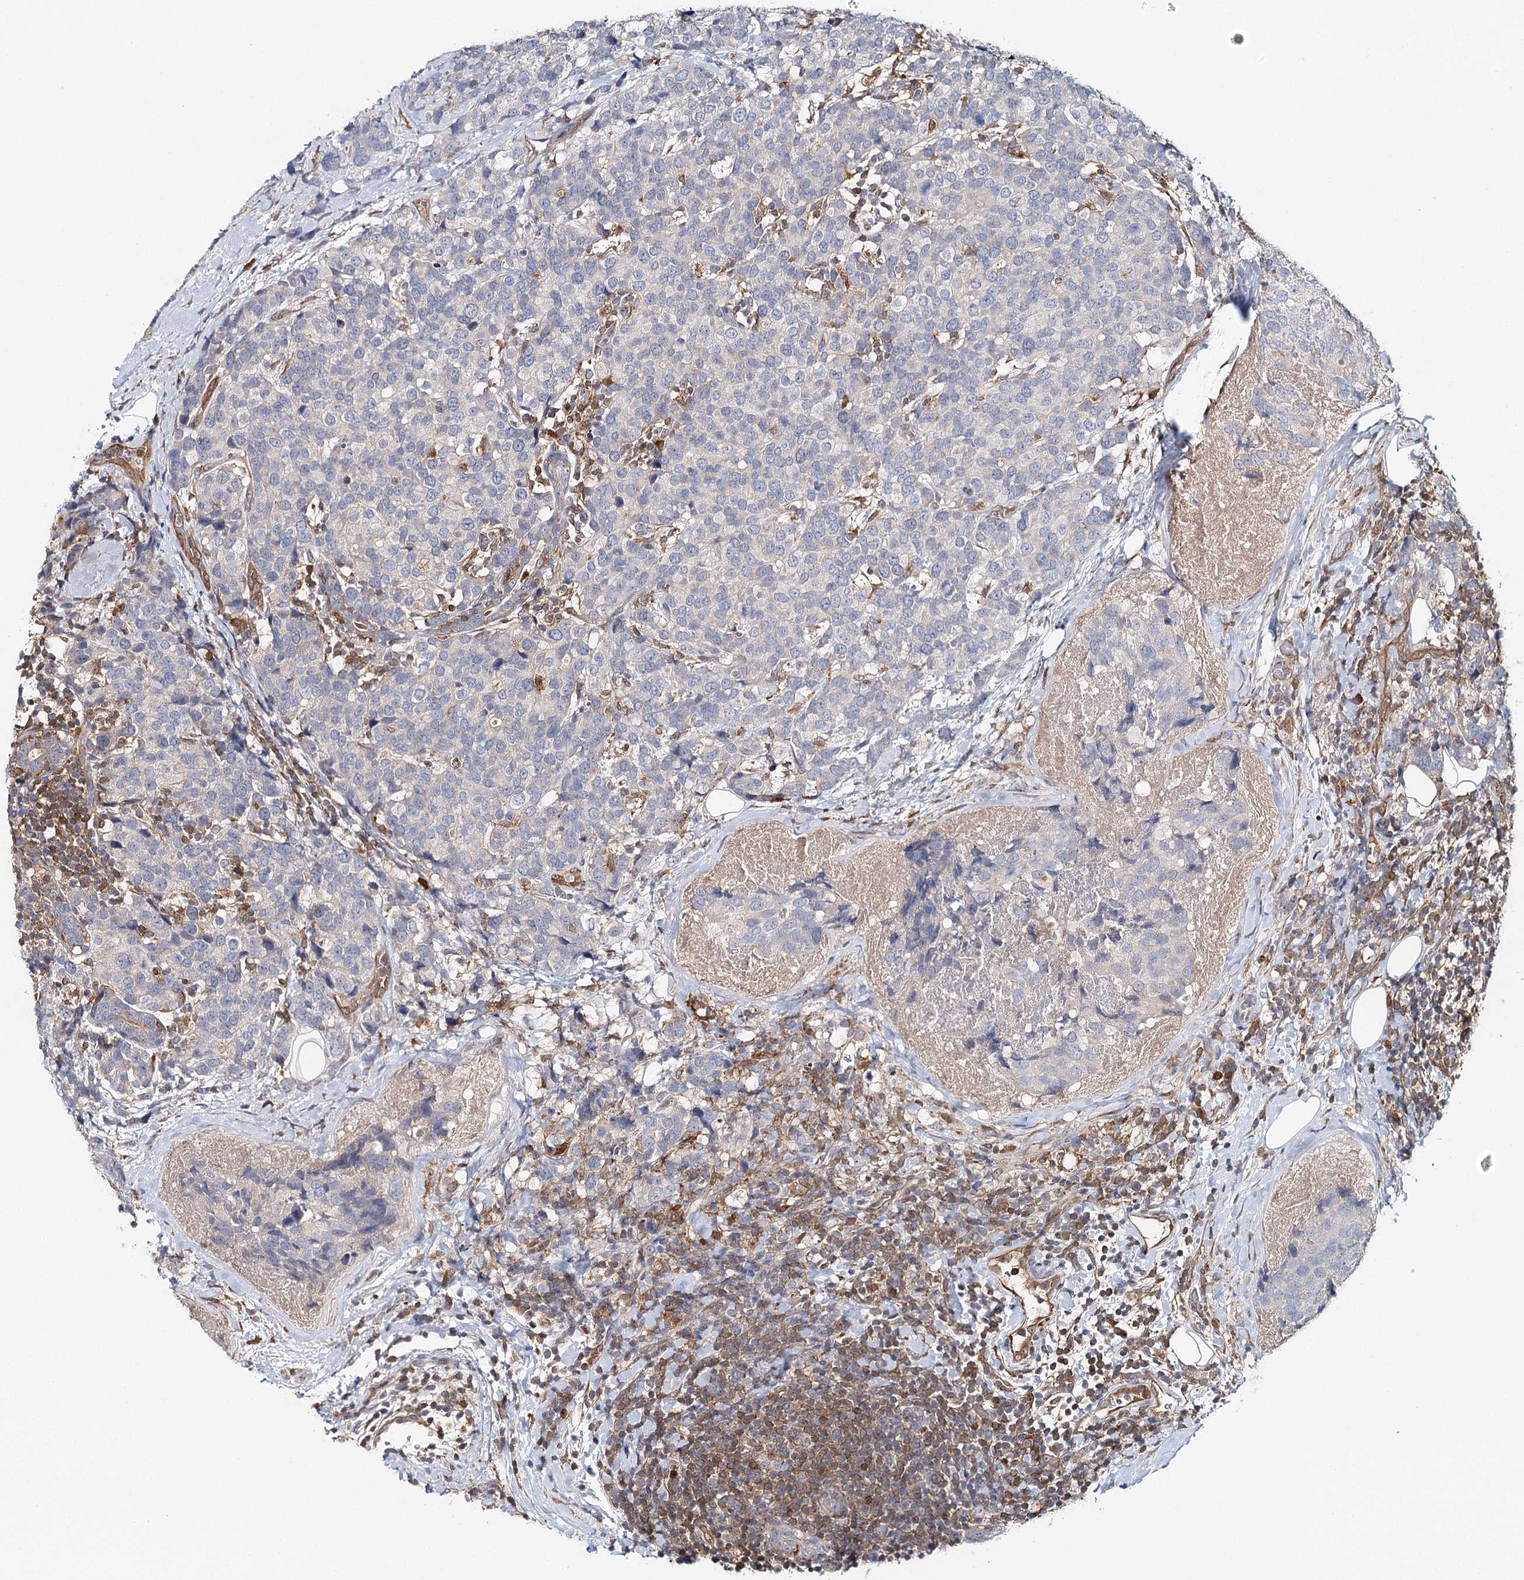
{"staining": {"intensity": "negative", "quantity": "none", "location": "none"}, "tissue": "breast cancer", "cell_type": "Tumor cells", "image_type": "cancer", "snomed": [{"axis": "morphology", "description": "Lobular carcinoma"}, {"axis": "topography", "description": "Breast"}], "caption": "There is no significant staining in tumor cells of breast lobular carcinoma.", "gene": "SLC41A2", "patient": {"sex": "female", "age": 59}}